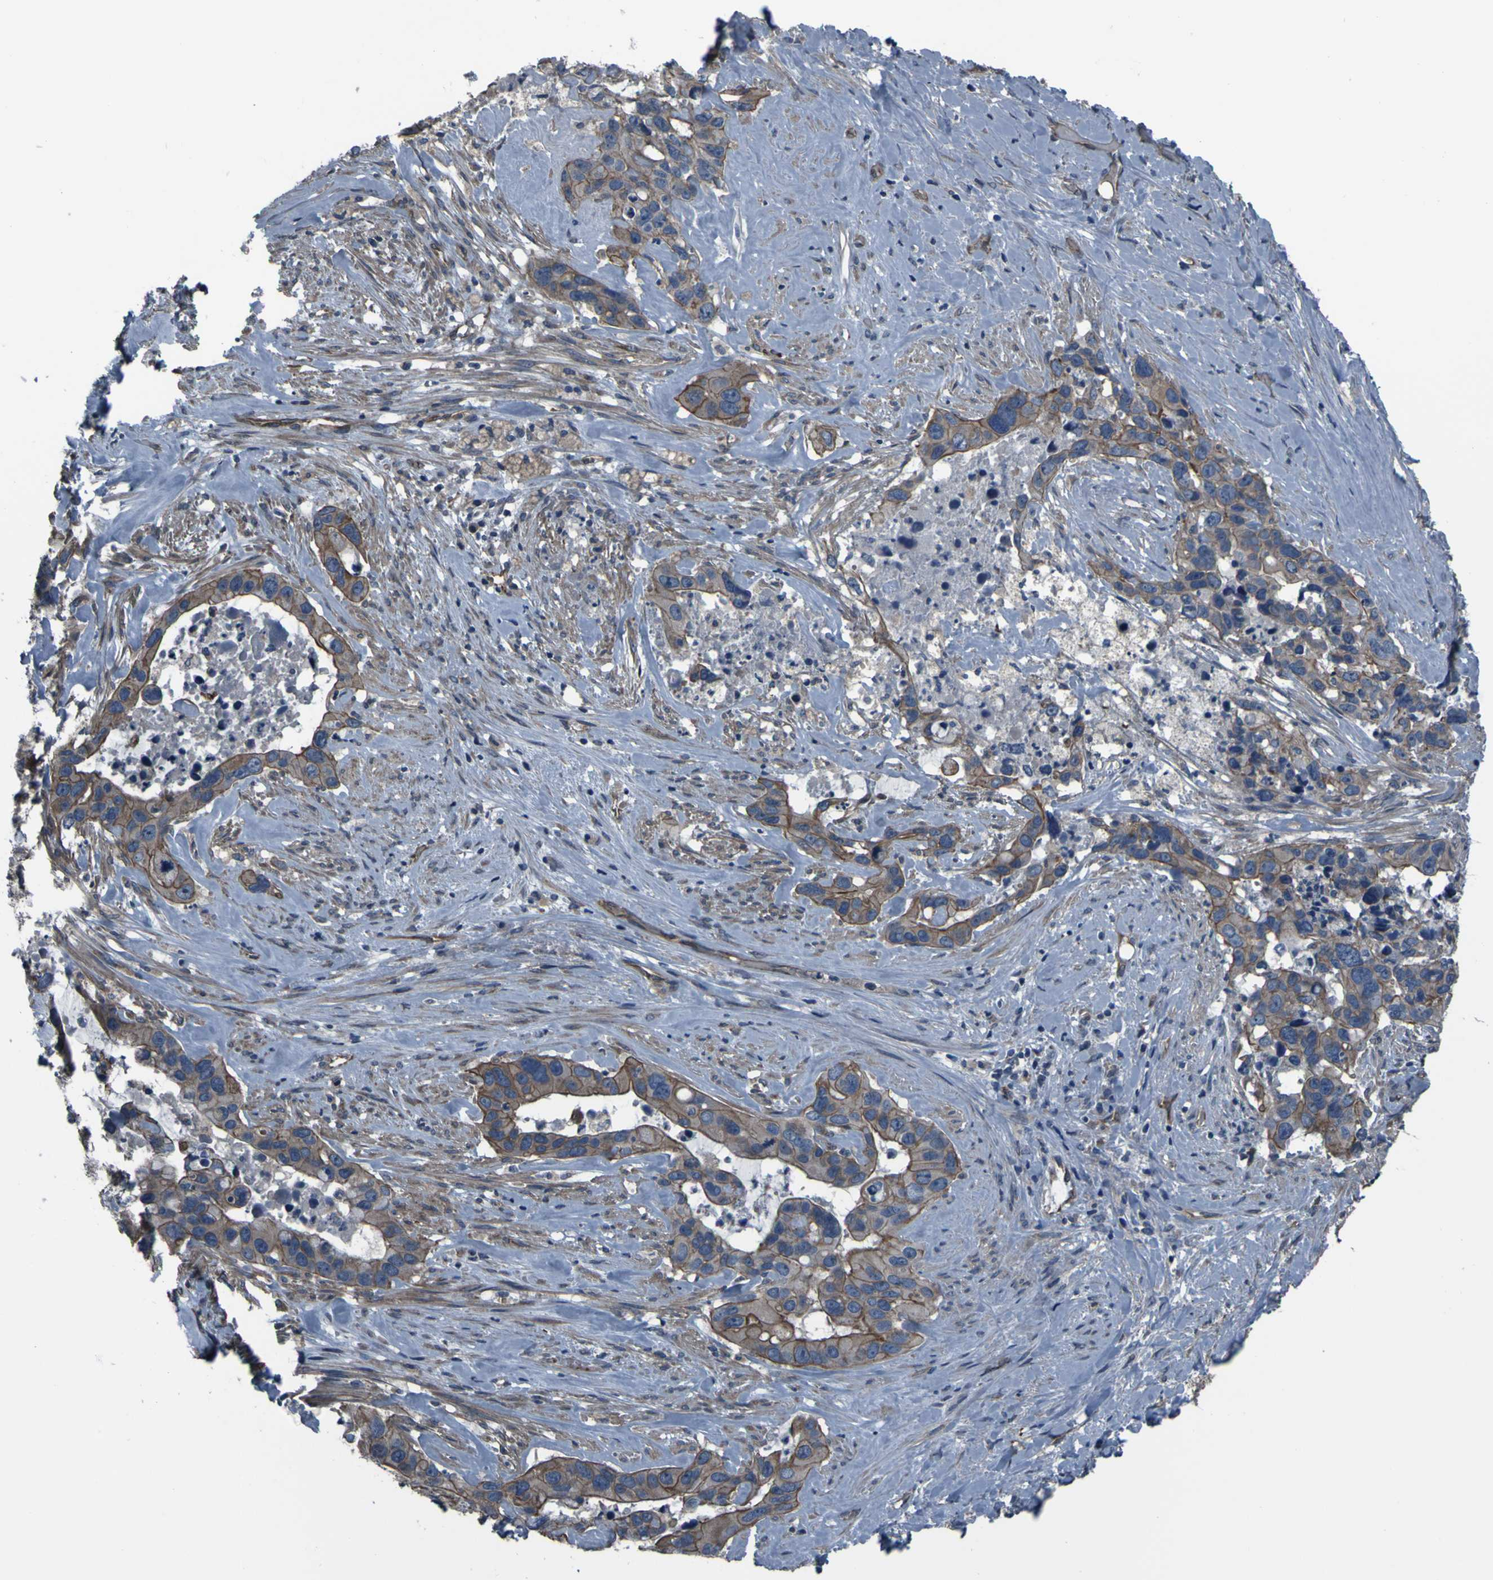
{"staining": {"intensity": "weak", "quantity": ">75%", "location": "cytoplasmic/membranous"}, "tissue": "liver cancer", "cell_type": "Tumor cells", "image_type": "cancer", "snomed": [{"axis": "morphology", "description": "Cholangiocarcinoma"}, {"axis": "topography", "description": "Liver"}], "caption": "An immunohistochemistry (IHC) histopathology image of neoplastic tissue is shown. Protein staining in brown labels weak cytoplasmic/membranous positivity in liver cancer within tumor cells.", "gene": "GRAMD1A", "patient": {"sex": "female", "age": 65}}